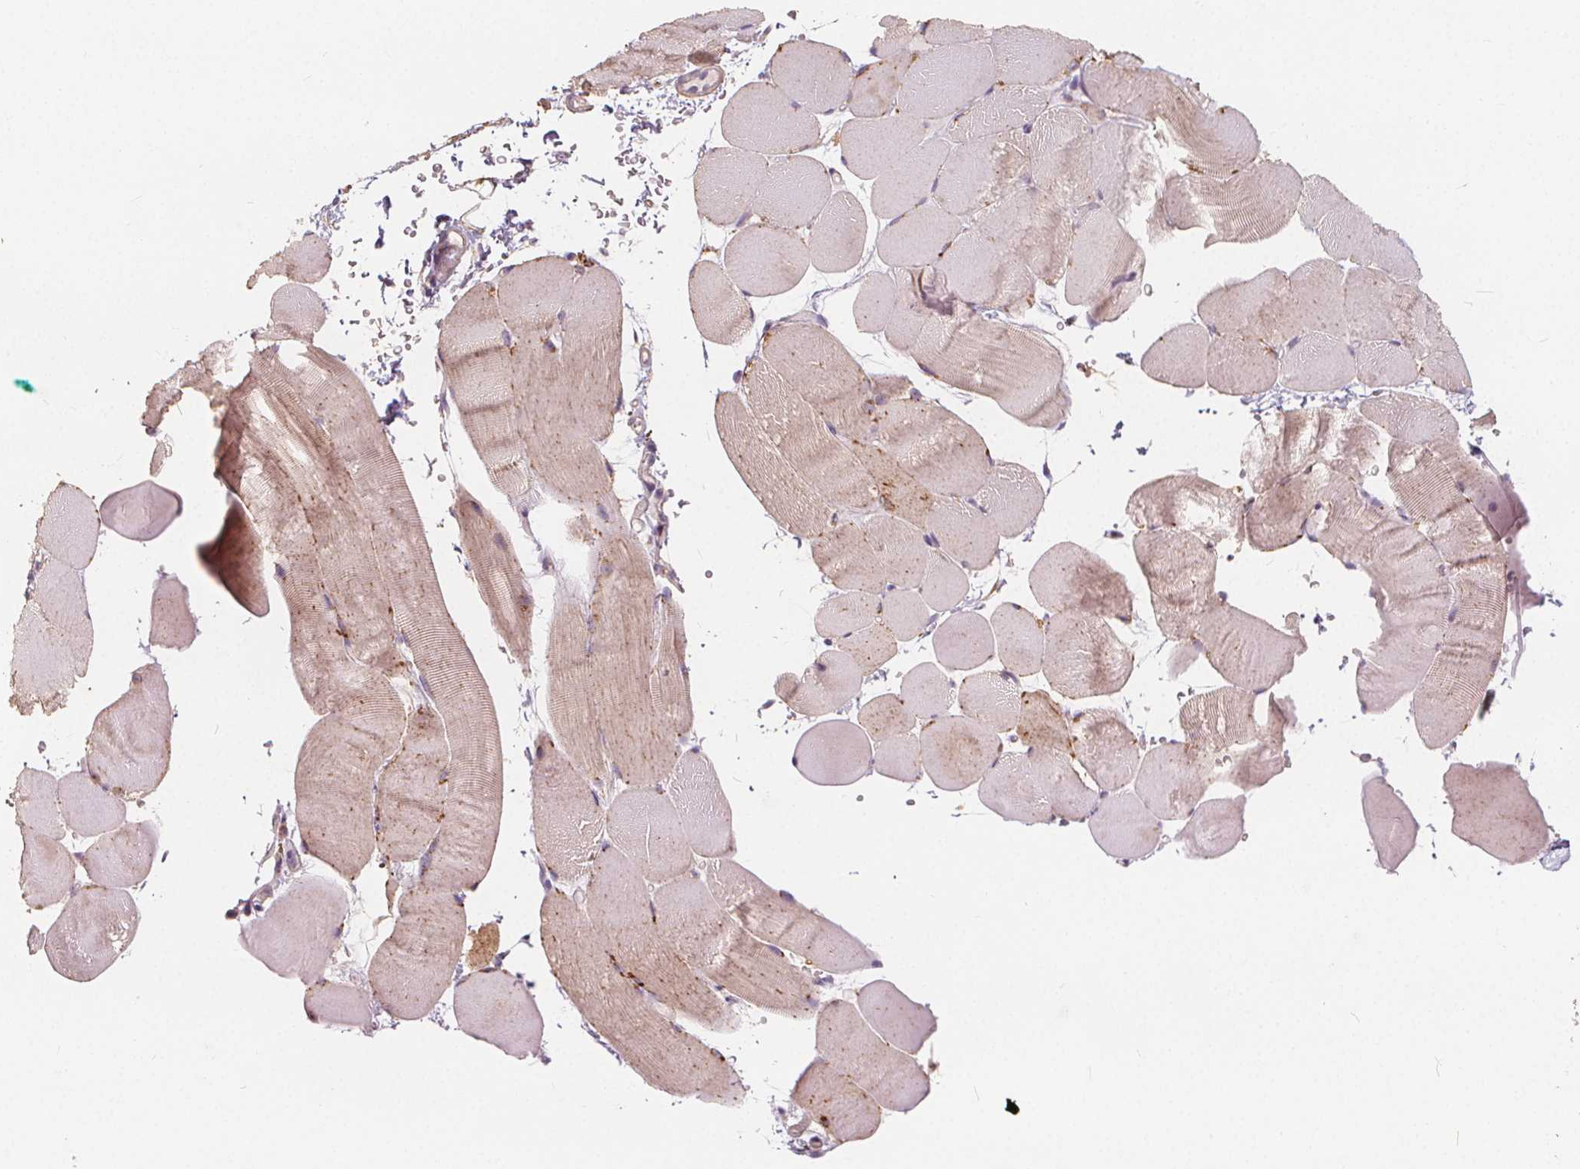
{"staining": {"intensity": "moderate", "quantity": "<25%", "location": "cytoplasmic/membranous"}, "tissue": "skeletal muscle", "cell_type": "Myocytes", "image_type": "normal", "snomed": [{"axis": "morphology", "description": "Normal tissue, NOS"}, {"axis": "topography", "description": "Skeletal muscle"}], "caption": "This is a histology image of IHC staining of benign skeletal muscle, which shows moderate positivity in the cytoplasmic/membranous of myocytes.", "gene": "DRC3", "patient": {"sex": "female", "age": 37}}